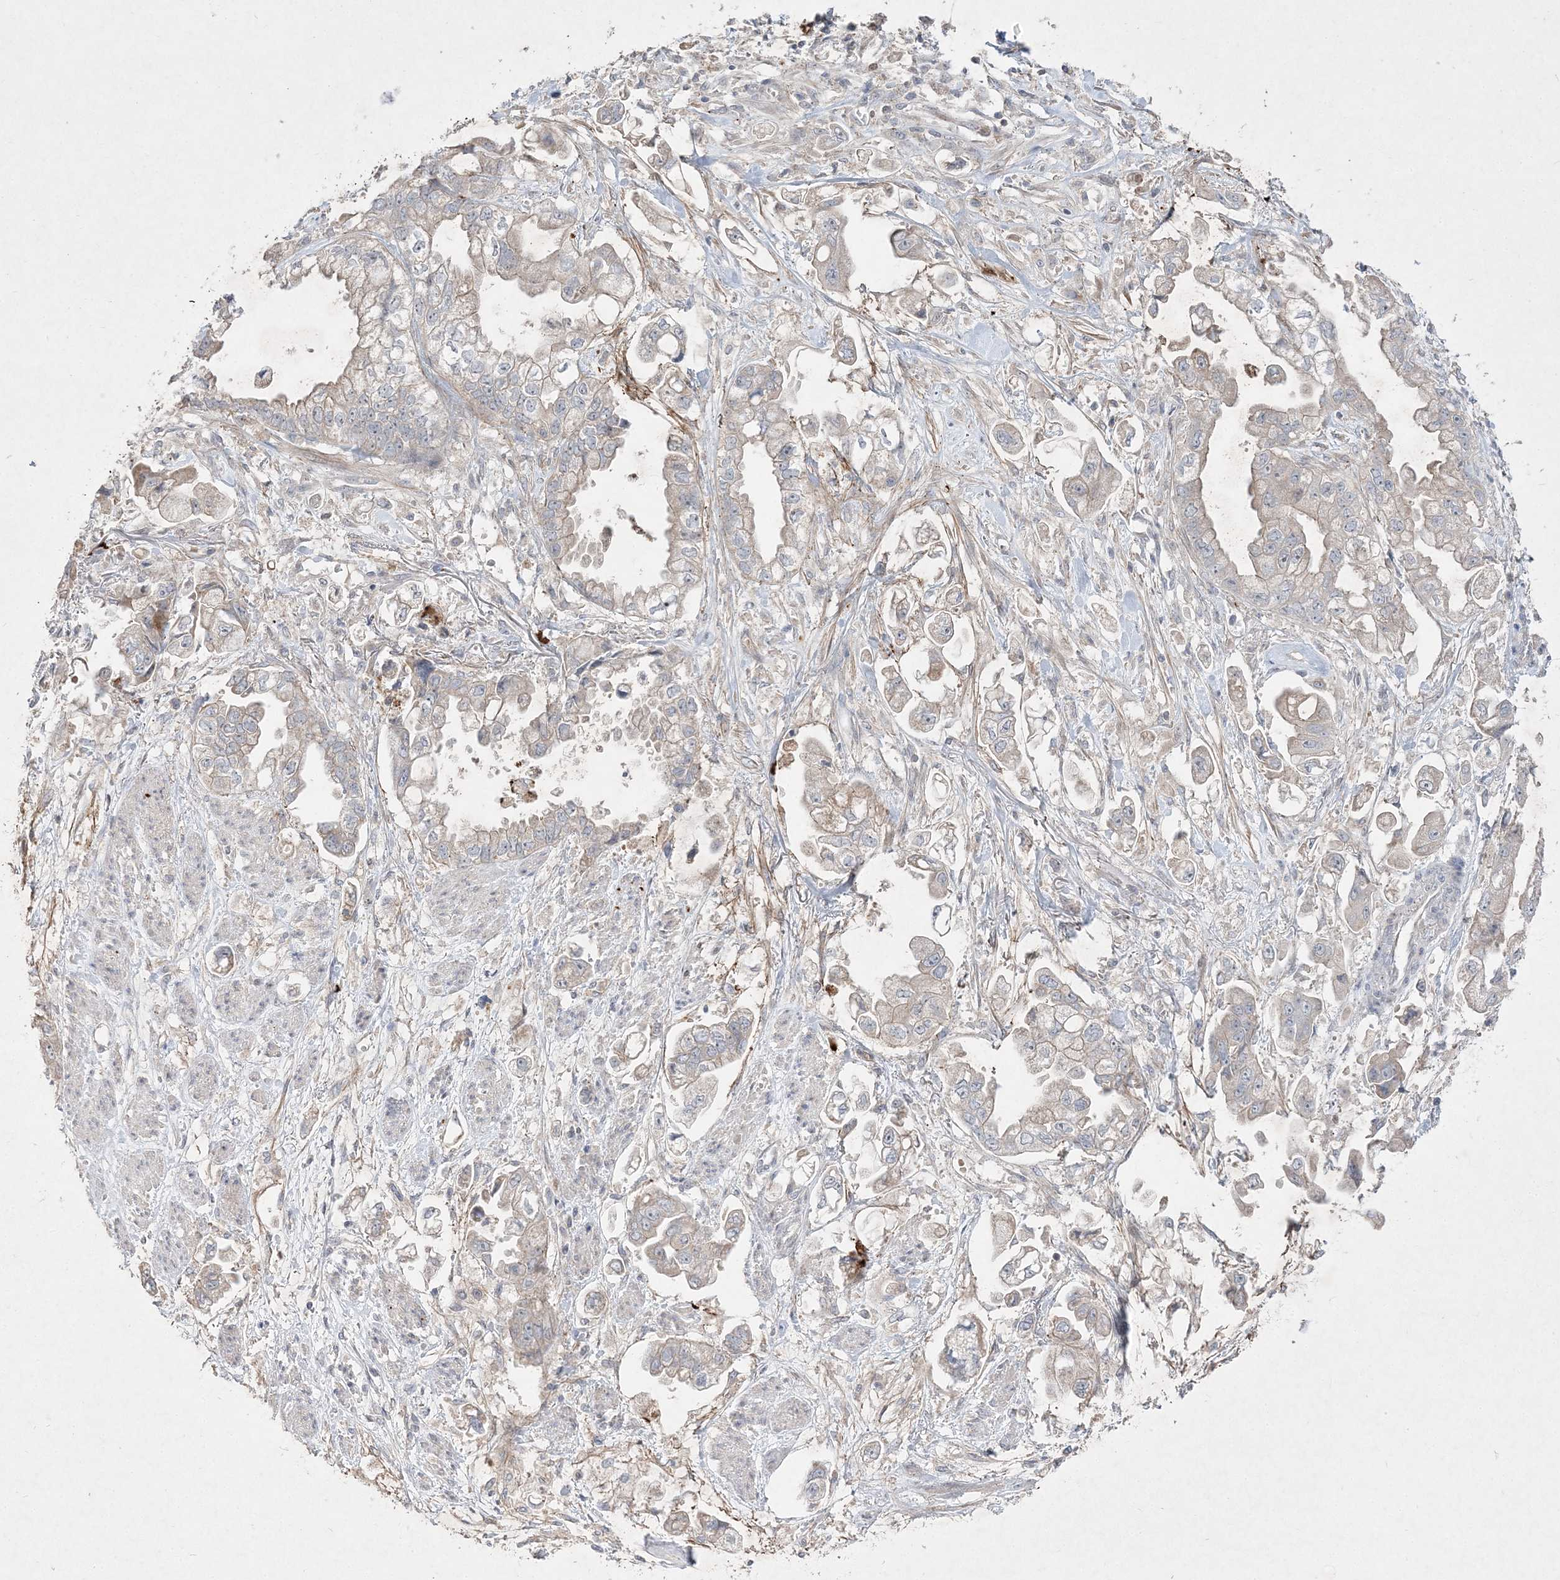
{"staining": {"intensity": "weak", "quantity": "25%-75%", "location": "cytoplasmic/membranous"}, "tissue": "stomach cancer", "cell_type": "Tumor cells", "image_type": "cancer", "snomed": [{"axis": "morphology", "description": "Adenocarcinoma, NOS"}, {"axis": "topography", "description": "Stomach"}], "caption": "Stomach adenocarcinoma stained with a brown dye reveals weak cytoplasmic/membranous positive staining in about 25%-75% of tumor cells.", "gene": "CLNK", "patient": {"sex": "male", "age": 62}}